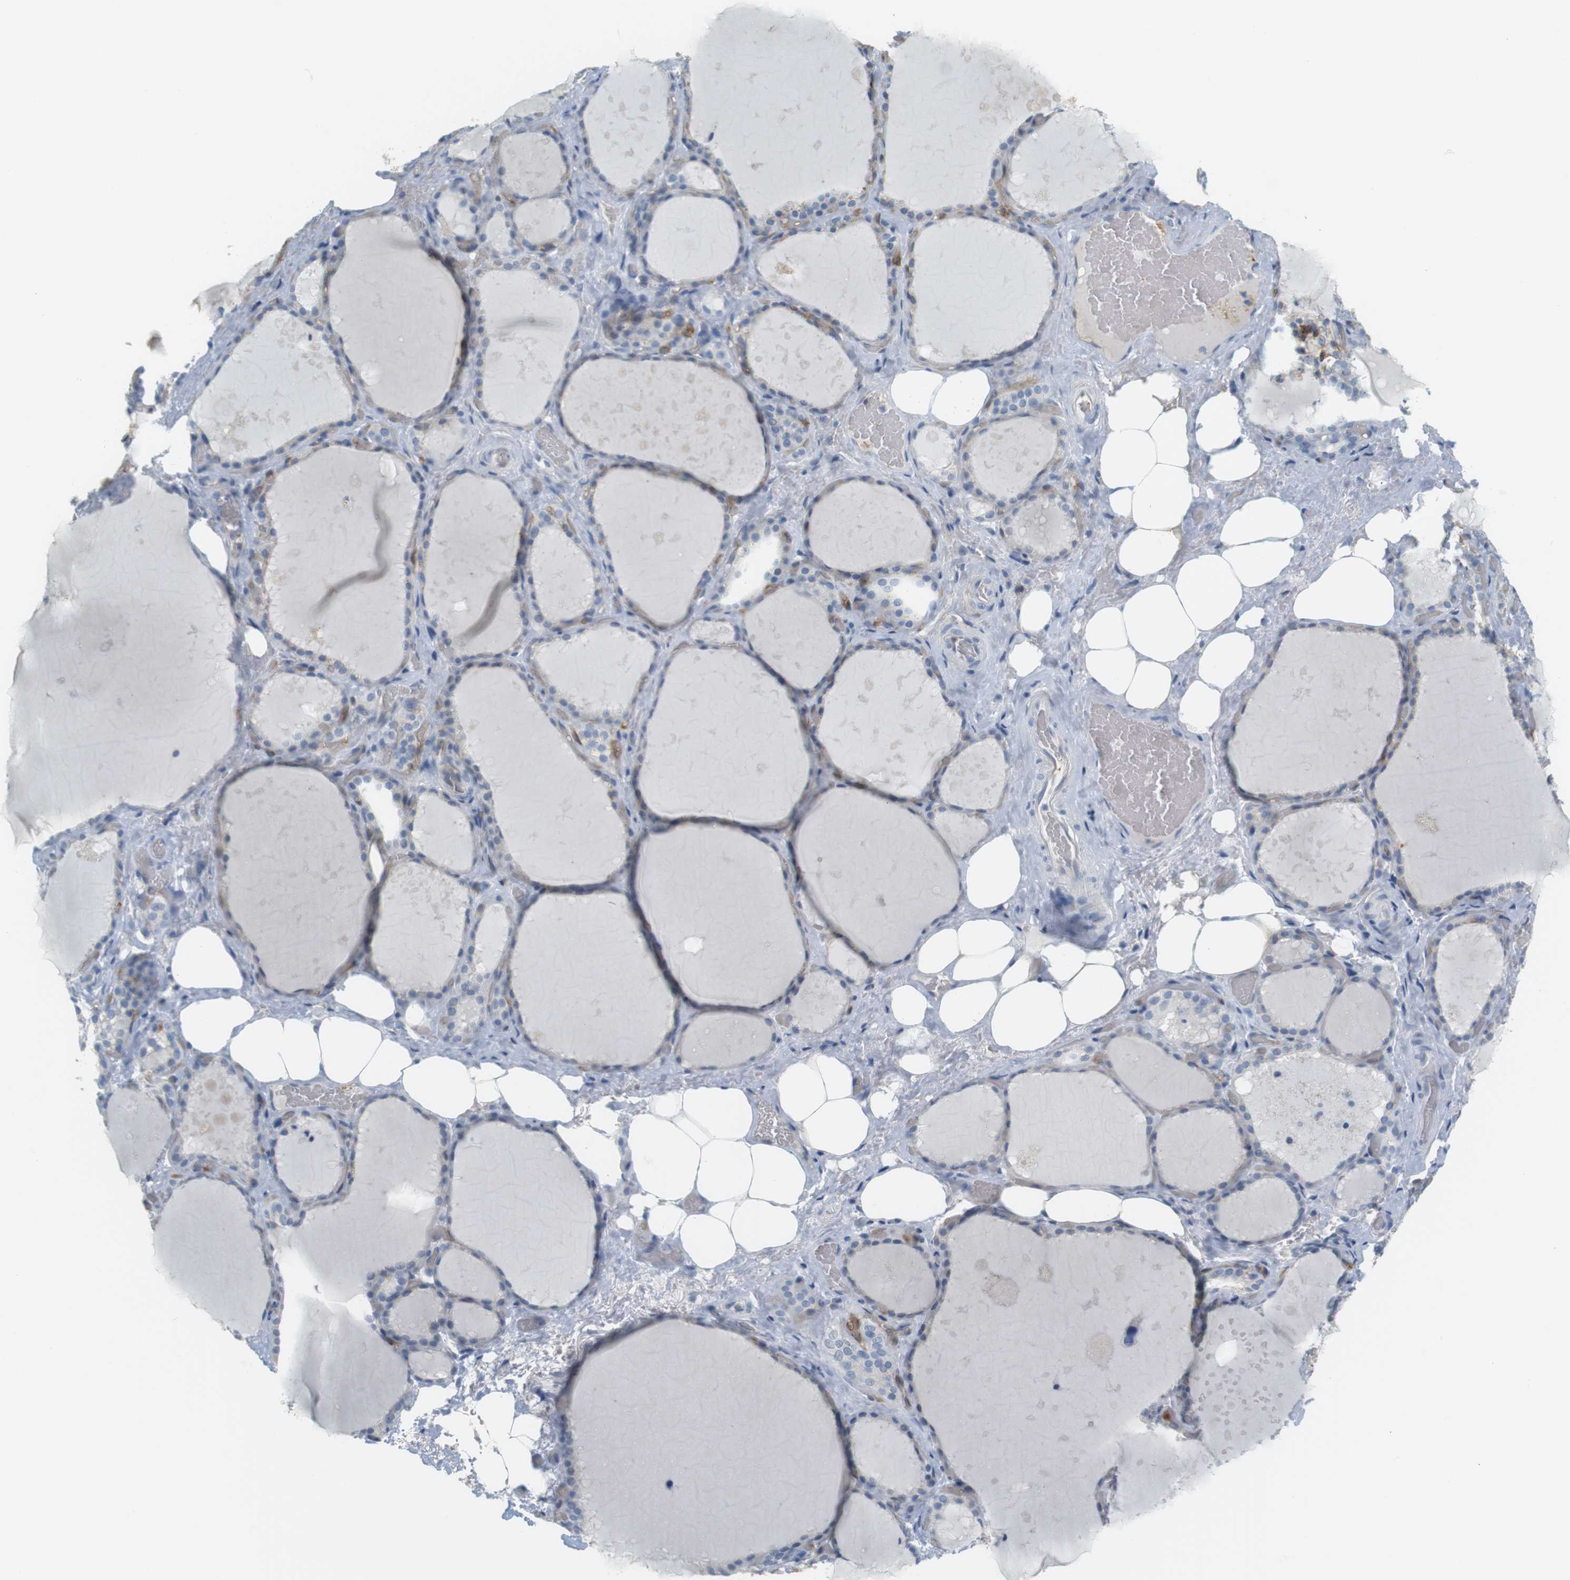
{"staining": {"intensity": "weak", "quantity": "<25%", "location": "cytoplasmic/membranous"}, "tissue": "thyroid gland", "cell_type": "Glandular cells", "image_type": "normal", "snomed": [{"axis": "morphology", "description": "Normal tissue, NOS"}, {"axis": "topography", "description": "Thyroid gland"}], "caption": "Unremarkable thyroid gland was stained to show a protein in brown. There is no significant staining in glandular cells. Nuclei are stained in blue.", "gene": "F2R", "patient": {"sex": "male", "age": 61}}